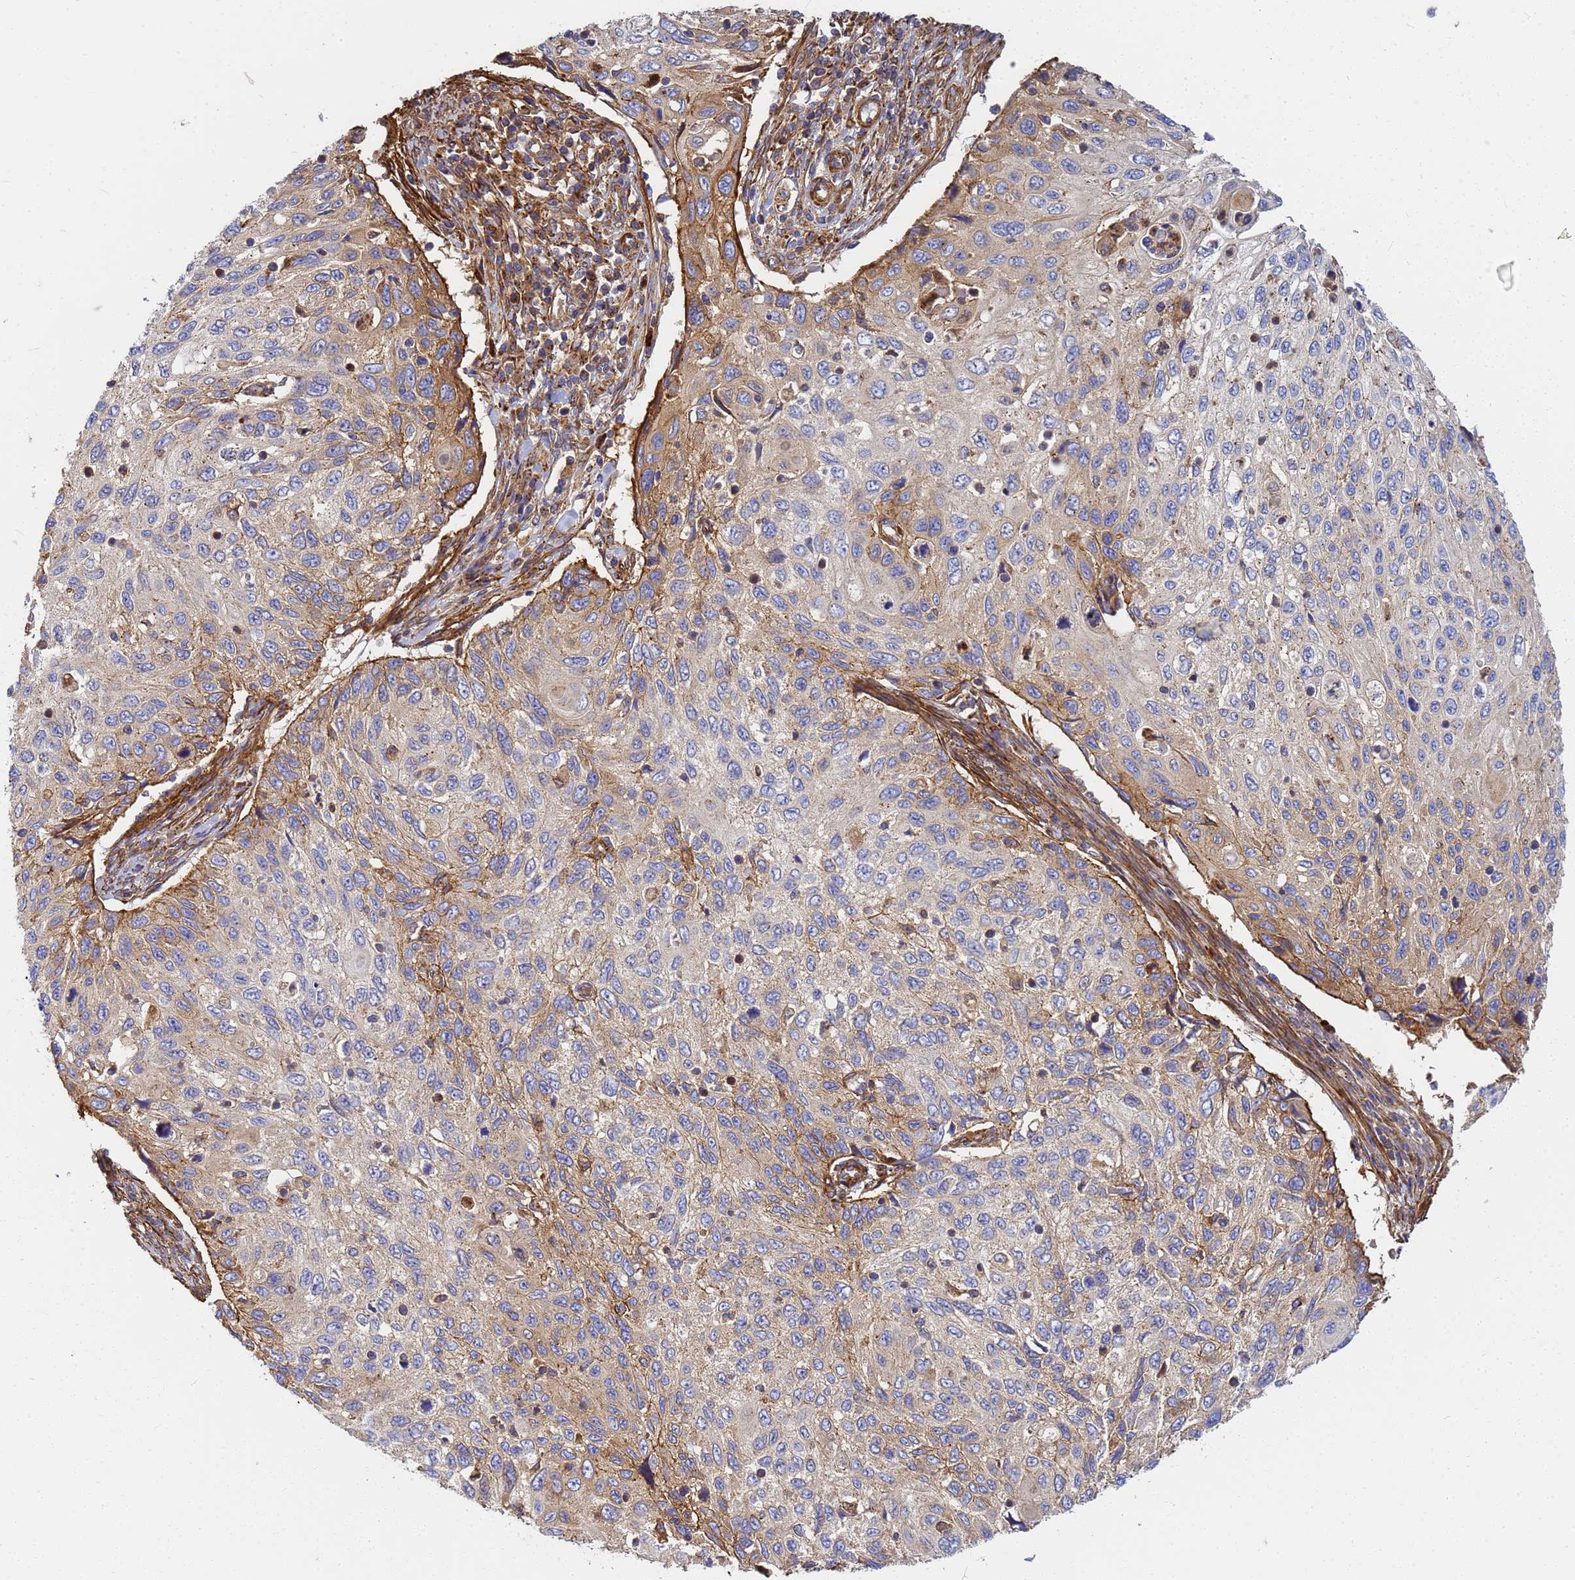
{"staining": {"intensity": "moderate", "quantity": "<25%", "location": "cytoplasmic/membranous"}, "tissue": "cervical cancer", "cell_type": "Tumor cells", "image_type": "cancer", "snomed": [{"axis": "morphology", "description": "Squamous cell carcinoma, NOS"}, {"axis": "topography", "description": "Cervix"}], "caption": "Immunohistochemistry micrograph of squamous cell carcinoma (cervical) stained for a protein (brown), which shows low levels of moderate cytoplasmic/membranous expression in approximately <25% of tumor cells.", "gene": "C2CD5", "patient": {"sex": "female", "age": 70}}